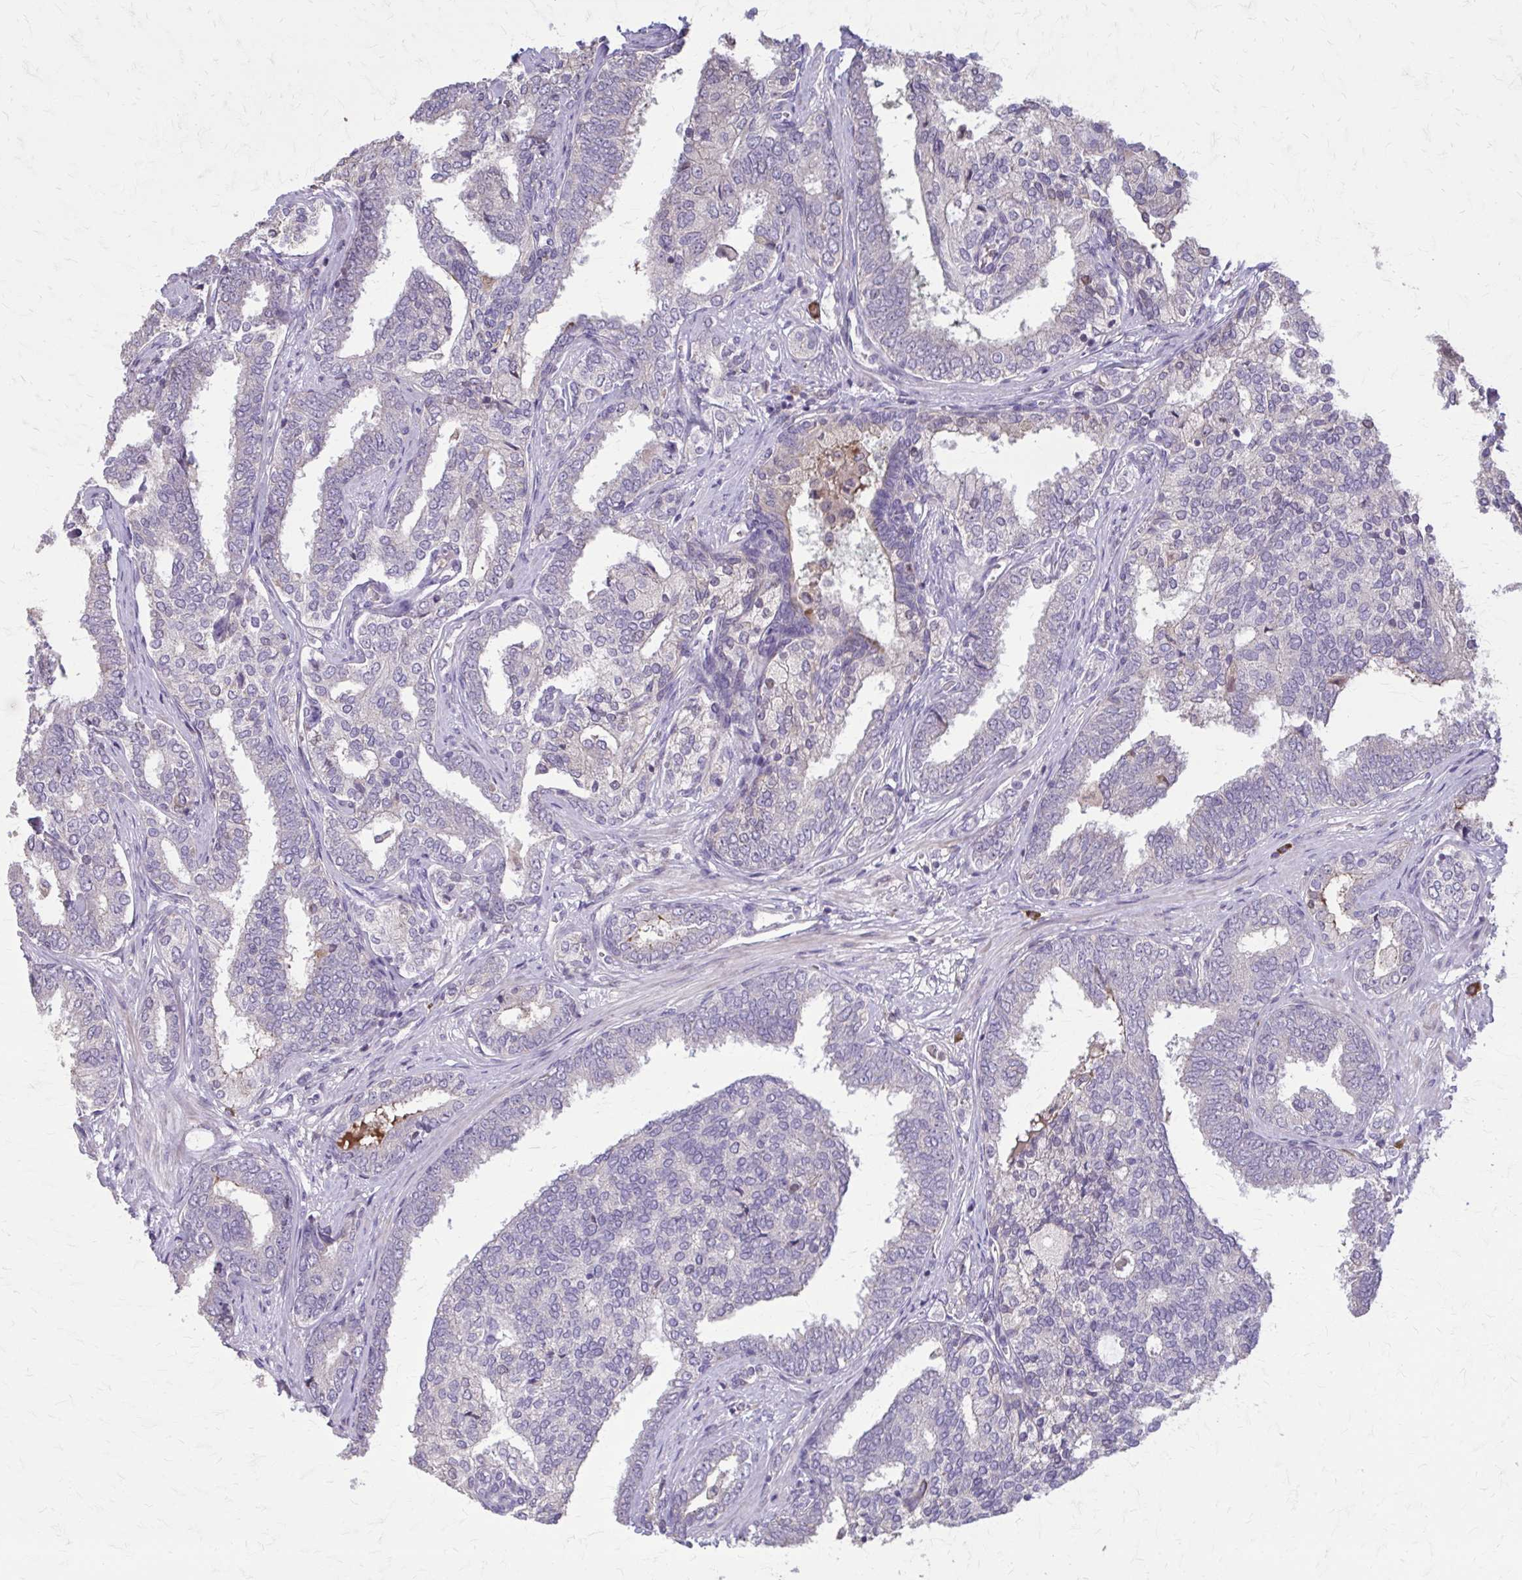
{"staining": {"intensity": "negative", "quantity": "none", "location": "none"}, "tissue": "prostate cancer", "cell_type": "Tumor cells", "image_type": "cancer", "snomed": [{"axis": "morphology", "description": "Adenocarcinoma, High grade"}, {"axis": "topography", "description": "Prostate"}], "caption": "Immunohistochemical staining of prostate cancer demonstrates no significant positivity in tumor cells.", "gene": "NRBF2", "patient": {"sex": "male", "age": 72}}